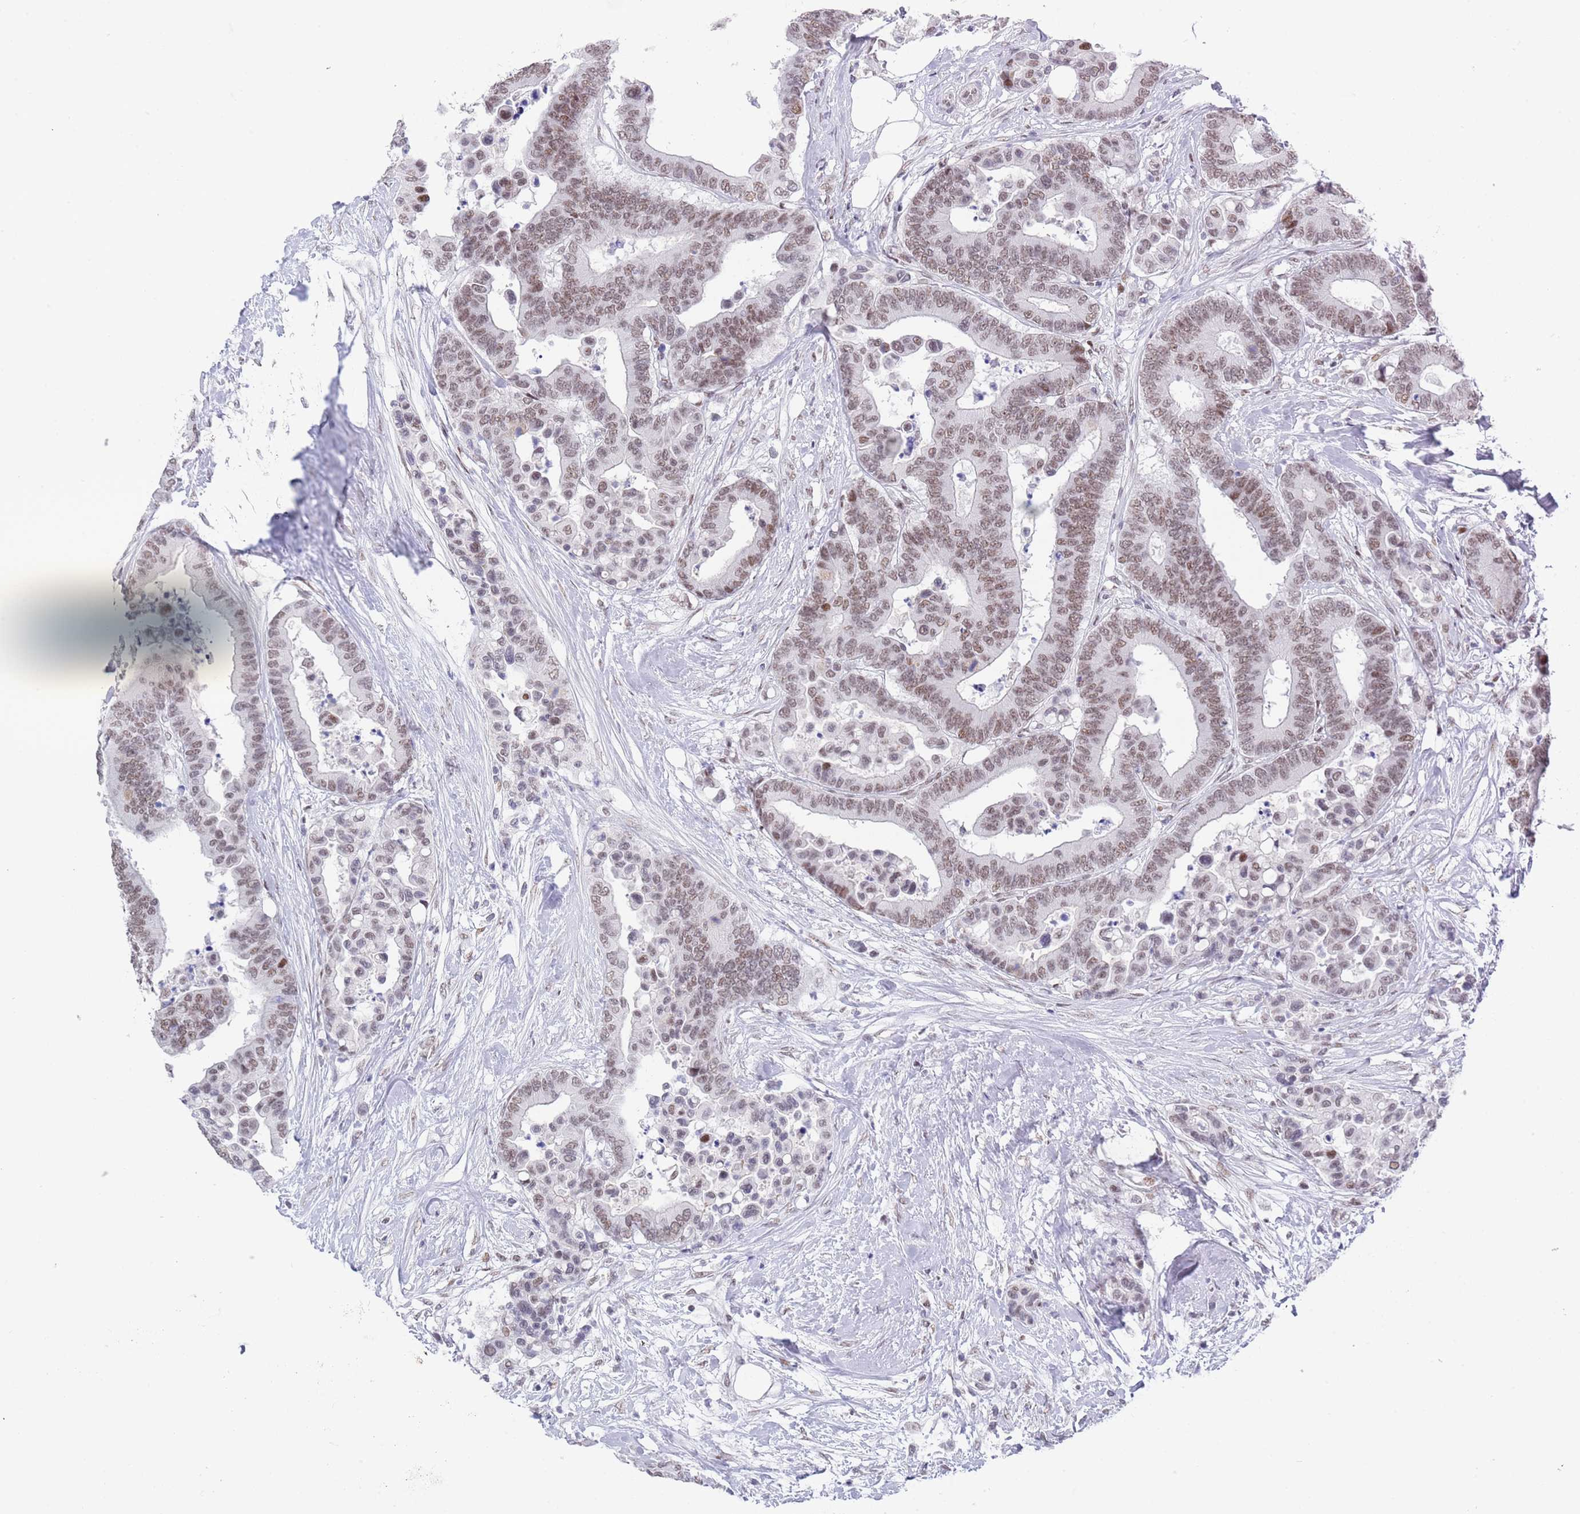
{"staining": {"intensity": "moderate", "quantity": ">75%", "location": "nuclear"}, "tissue": "colorectal cancer", "cell_type": "Tumor cells", "image_type": "cancer", "snomed": [{"axis": "morphology", "description": "Adenocarcinoma, NOS"}, {"axis": "topography", "description": "Colon"}], "caption": "Immunohistochemistry (DAB) staining of colorectal cancer (adenocarcinoma) shows moderate nuclear protein positivity in about >75% of tumor cells. The protein is shown in brown color, while the nuclei are stained blue.", "gene": "ZNF382", "patient": {"sex": "male", "age": 82}}